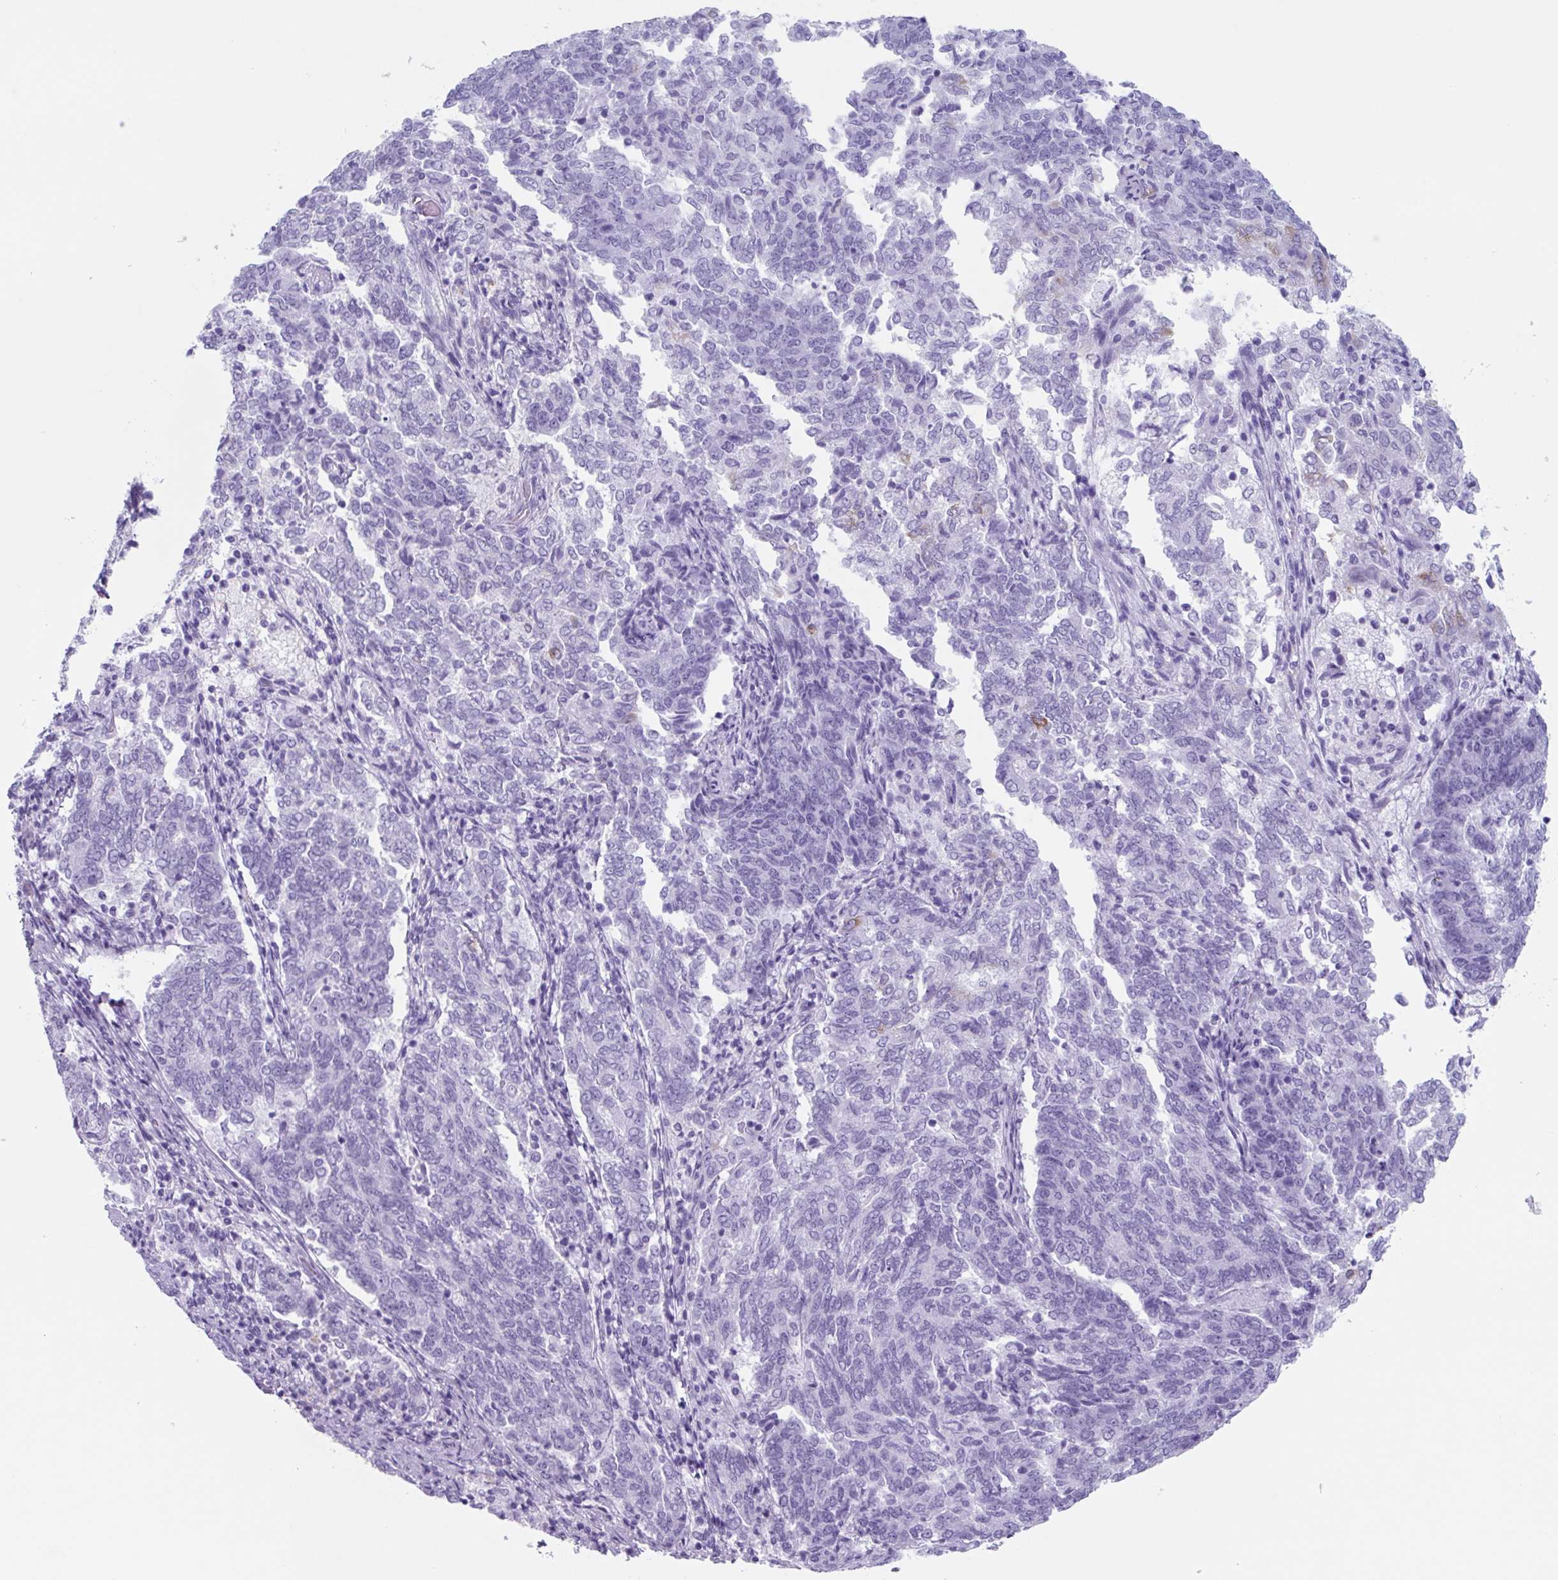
{"staining": {"intensity": "negative", "quantity": "none", "location": "none"}, "tissue": "endometrial cancer", "cell_type": "Tumor cells", "image_type": "cancer", "snomed": [{"axis": "morphology", "description": "Adenocarcinoma, NOS"}, {"axis": "topography", "description": "Endometrium"}], "caption": "Immunohistochemistry micrograph of endometrial cancer (adenocarcinoma) stained for a protein (brown), which exhibits no positivity in tumor cells.", "gene": "TNFRSF8", "patient": {"sex": "female", "age": 80}}